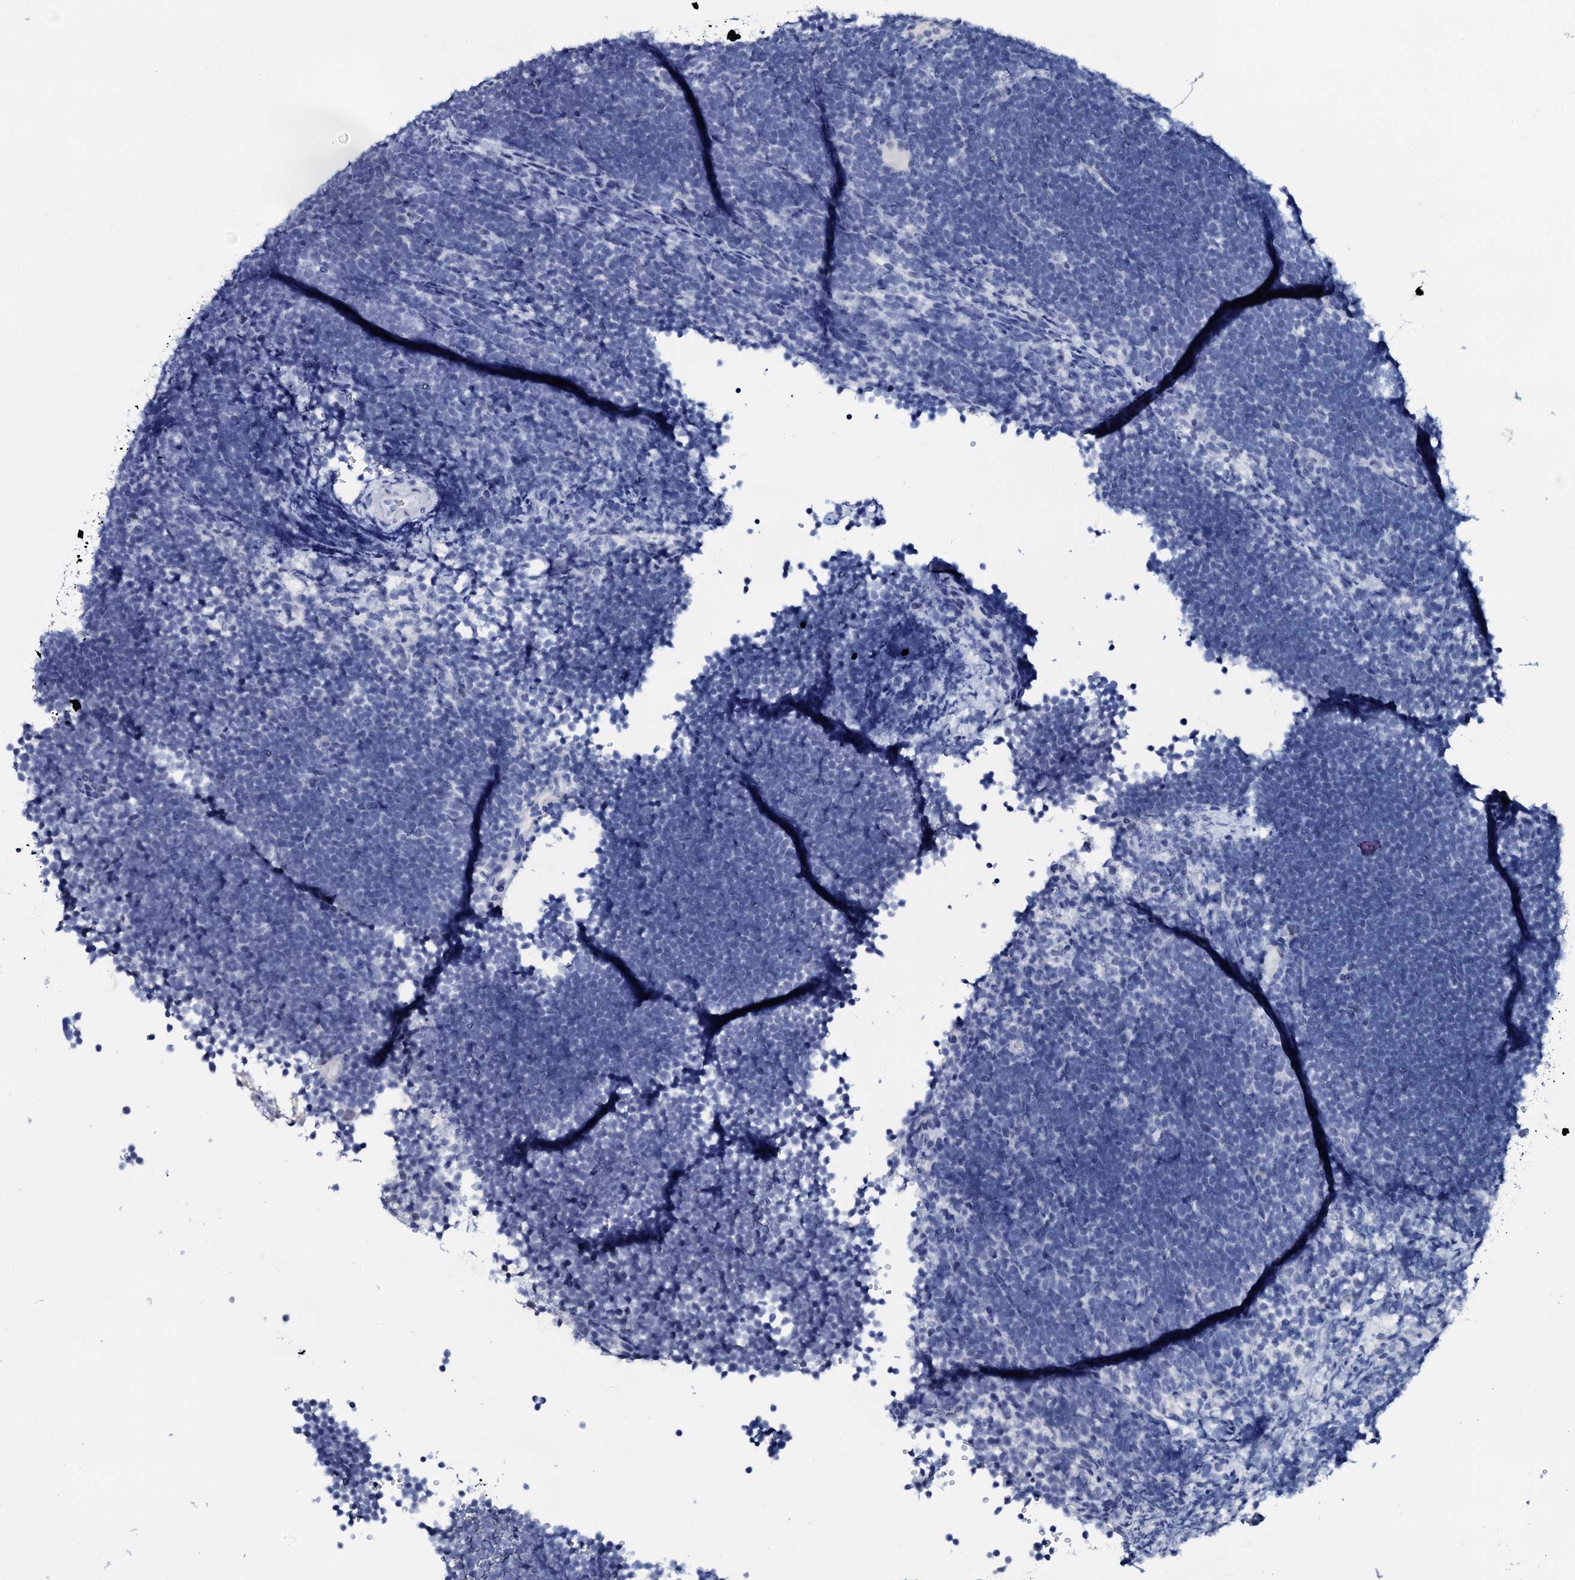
{"staining": {"intensity": "negative", "quantity": "none", "location": "none"}, "tissue": "lymphoma", "cell_type": "Tumor cells", "image_type": "cancer", "snomed": [{"axis": "morphology", "description": "Malignant lymphoma, non-Hodgkin's type, High grade"}, {"axis": "topography", "description": "Lymph node"}], "caption": "A high-resolution histopathology image shows immunohistochemistry staining of high-grade malignant lymphoma, non-Hodgkin's type, which demonstrates no significant positivity in tumor cells.", "gene": "SPATA19", "patient": {"sex": "male", "age": 13}}